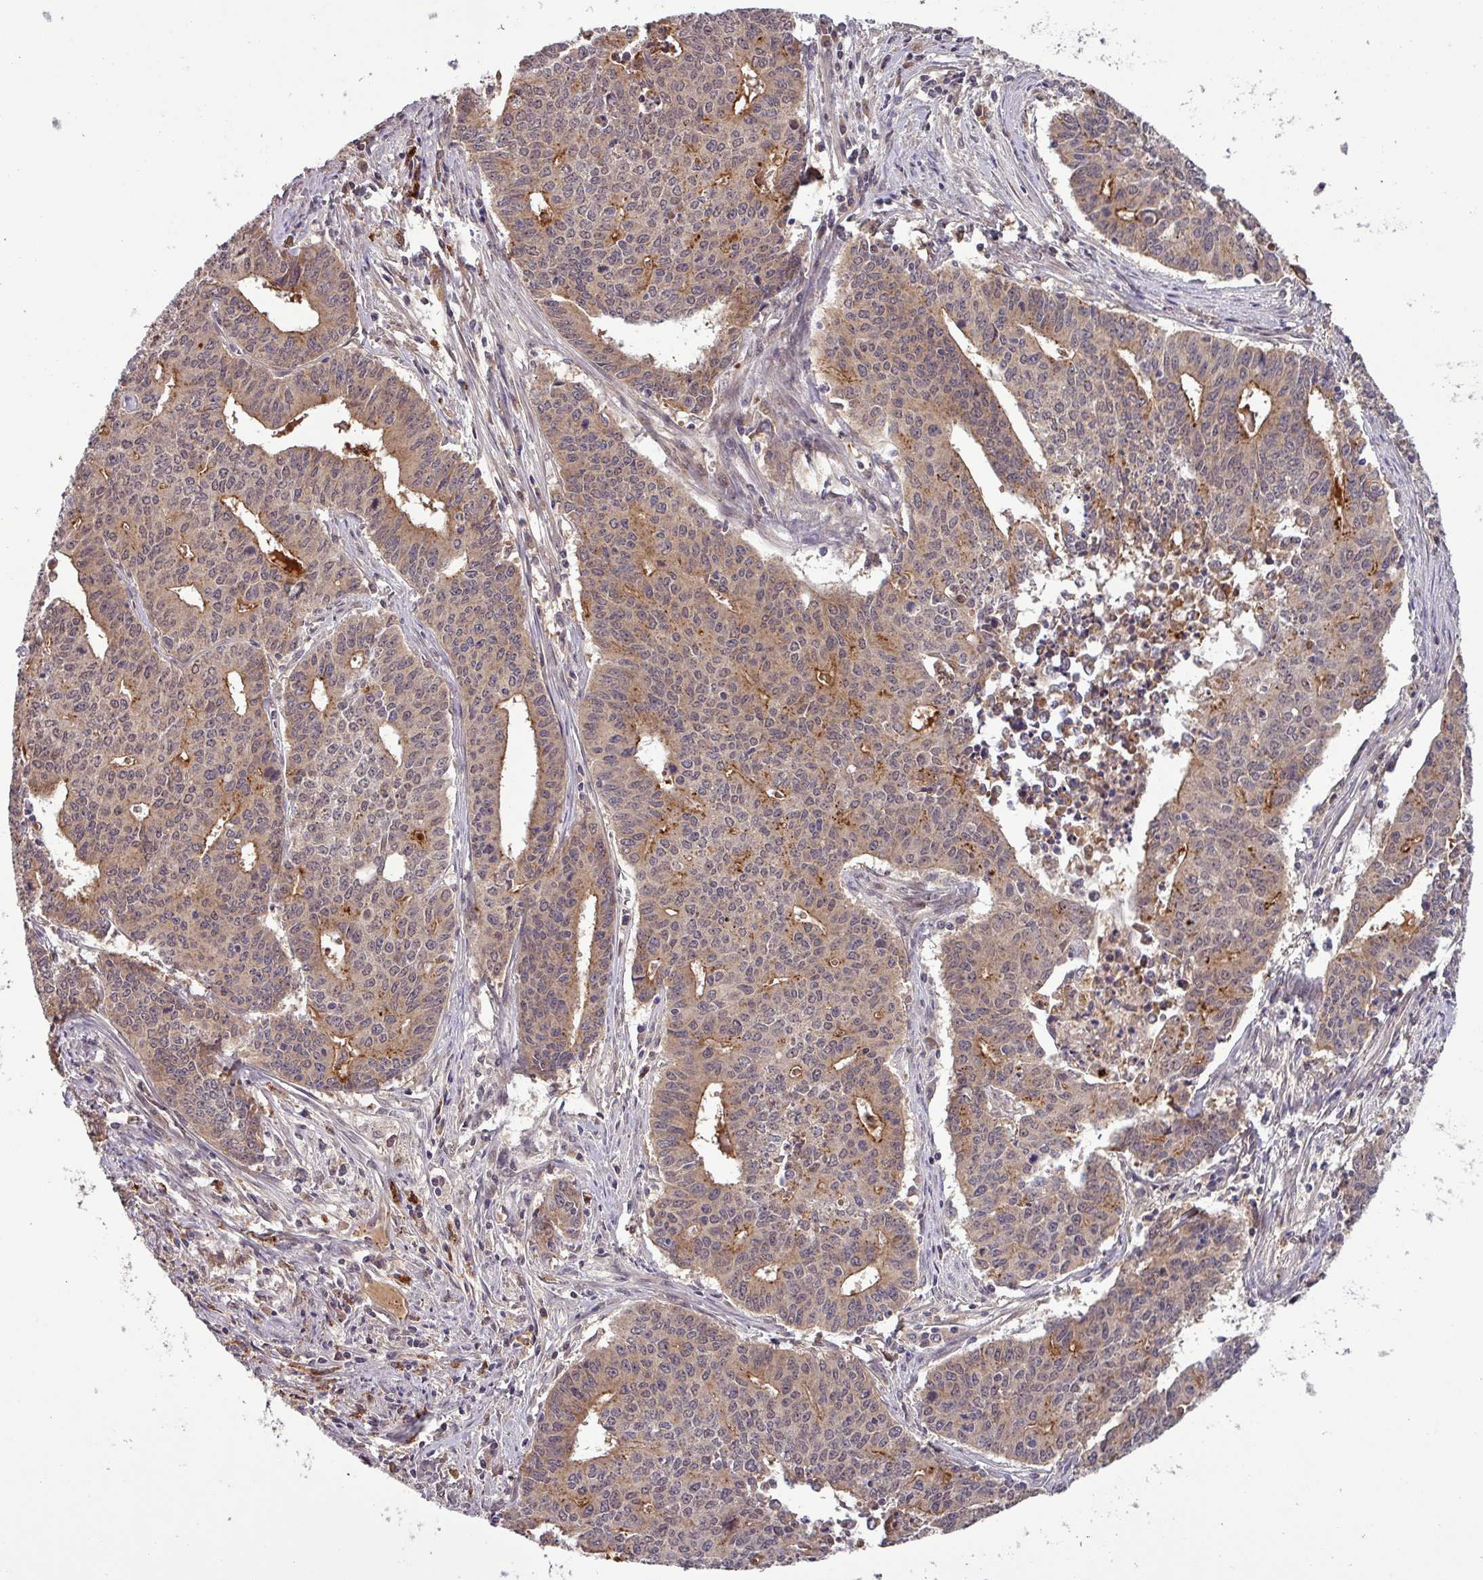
{"staining": {"intensity": "moderate", "quantity": "25%-75%", "location": "cytoplasmic/membranous,nuclear"}, "tissue": "endometrial cancer", "cell_type": "Tumor cells", "image_type": "cancer", "snomed": [{"axis": "morphology", "description": "Adenocarcinoma, NOS"}, {"axis": "topography", "description": "Endometrium"}], "caption": "A high-resolution photomicrograph shows immunohistochemistry staining of adenocarcinoma (endometrial), which demonstrates moderate cytoplasmic/membranous and nuclear positivity in about 25%-75% of tumor cells. The staining was performed using DAB (3,3'-diaminobenzidine) to visualize the protein expression in brown, while the nuclei were stained in blue with hematoxylin (Magnification: 20x).", "gene": "PUS1", "patient": {"sex": "female", "age": 59}}